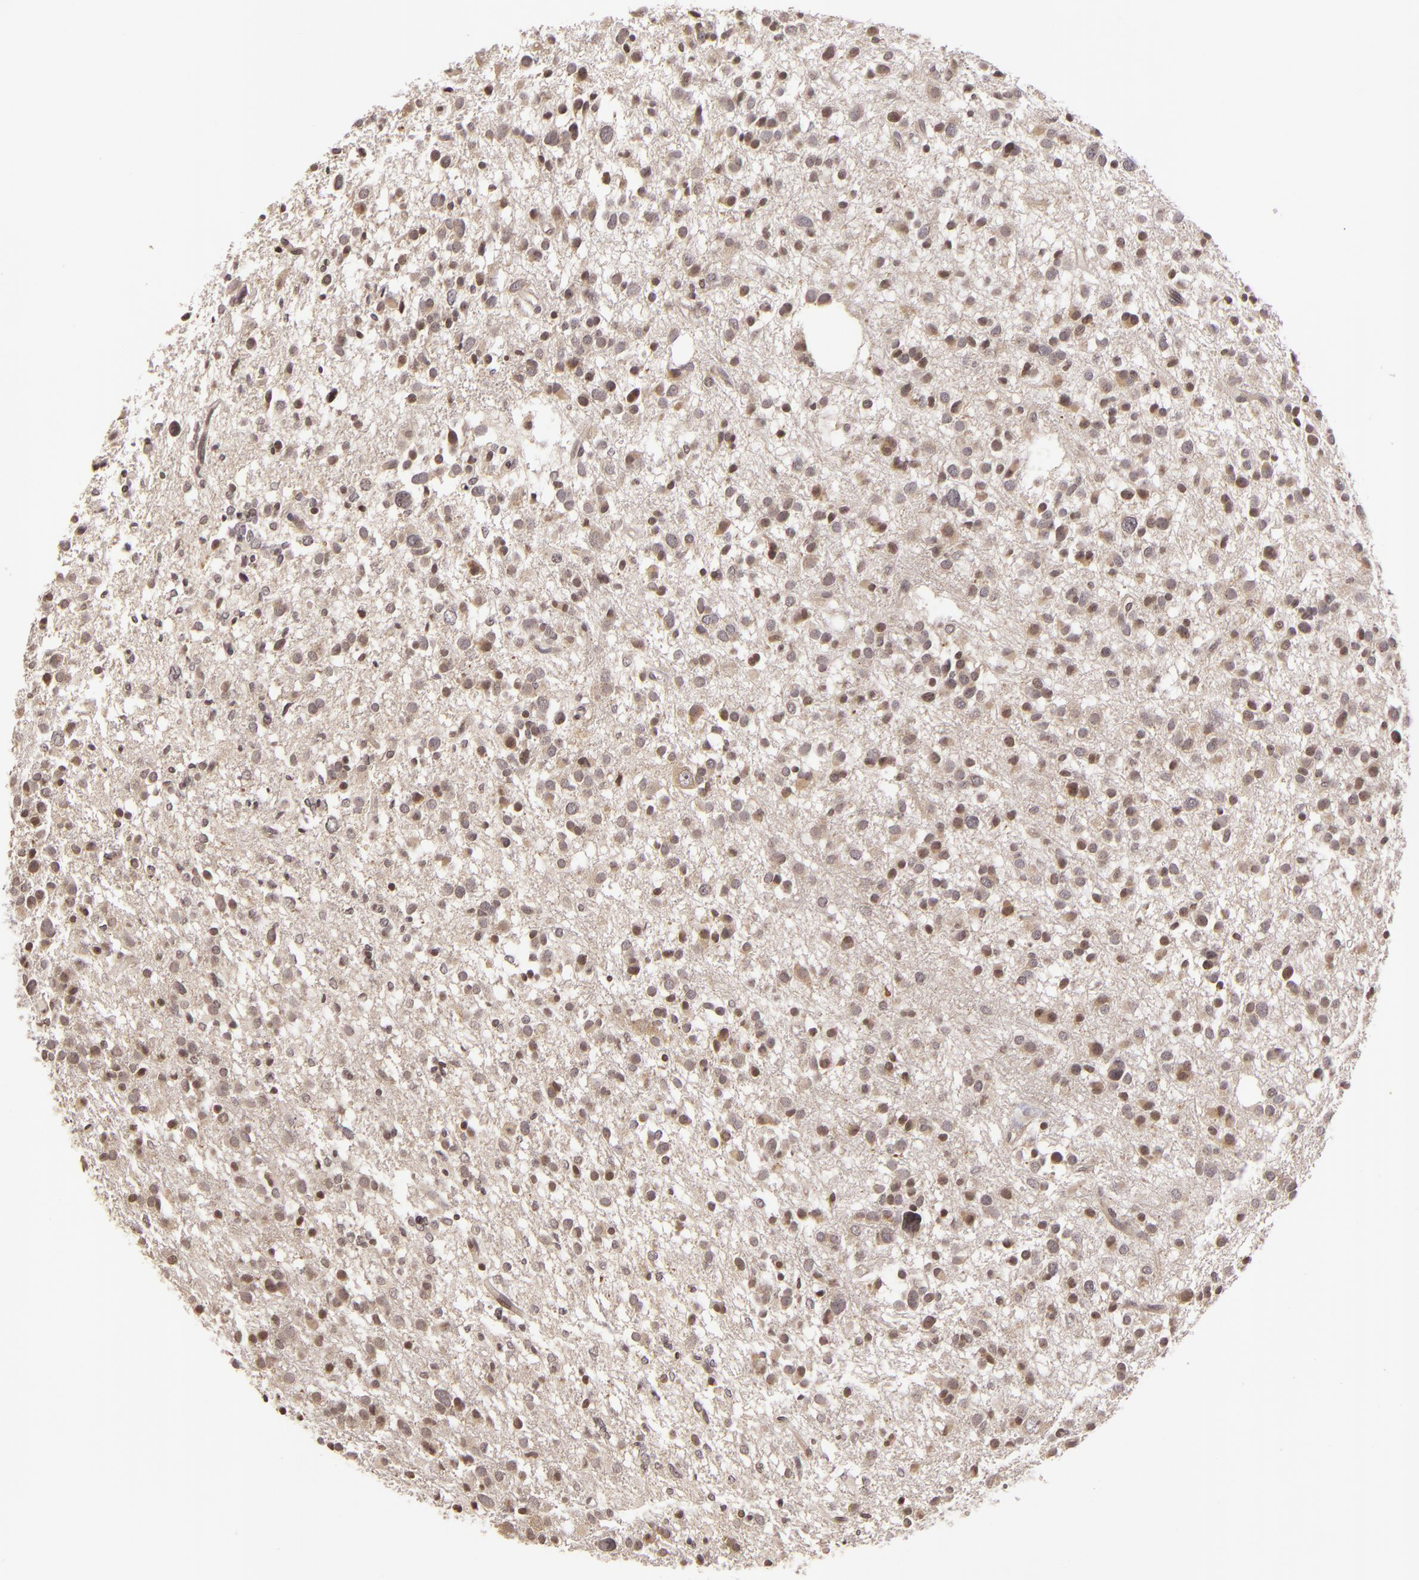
{"staining": {"intensity": "weak", "quantity": "25%-75%", "location": "nuclear"}, "tissue": "glioma", "cell_type": "Tumor cells", "image_type": "cancer", "snomed": [{"axis": "morphology", "description": "Glioma, malignant, Low grade"}, {"axis": "topography", "description": "Brain"}], "caption": "Weak nuclear protein staining is present in about 25%-75% of tumor cells in glioma.", "gene": "AKAP6", "patient": {"sex": "female", "age": 36}}